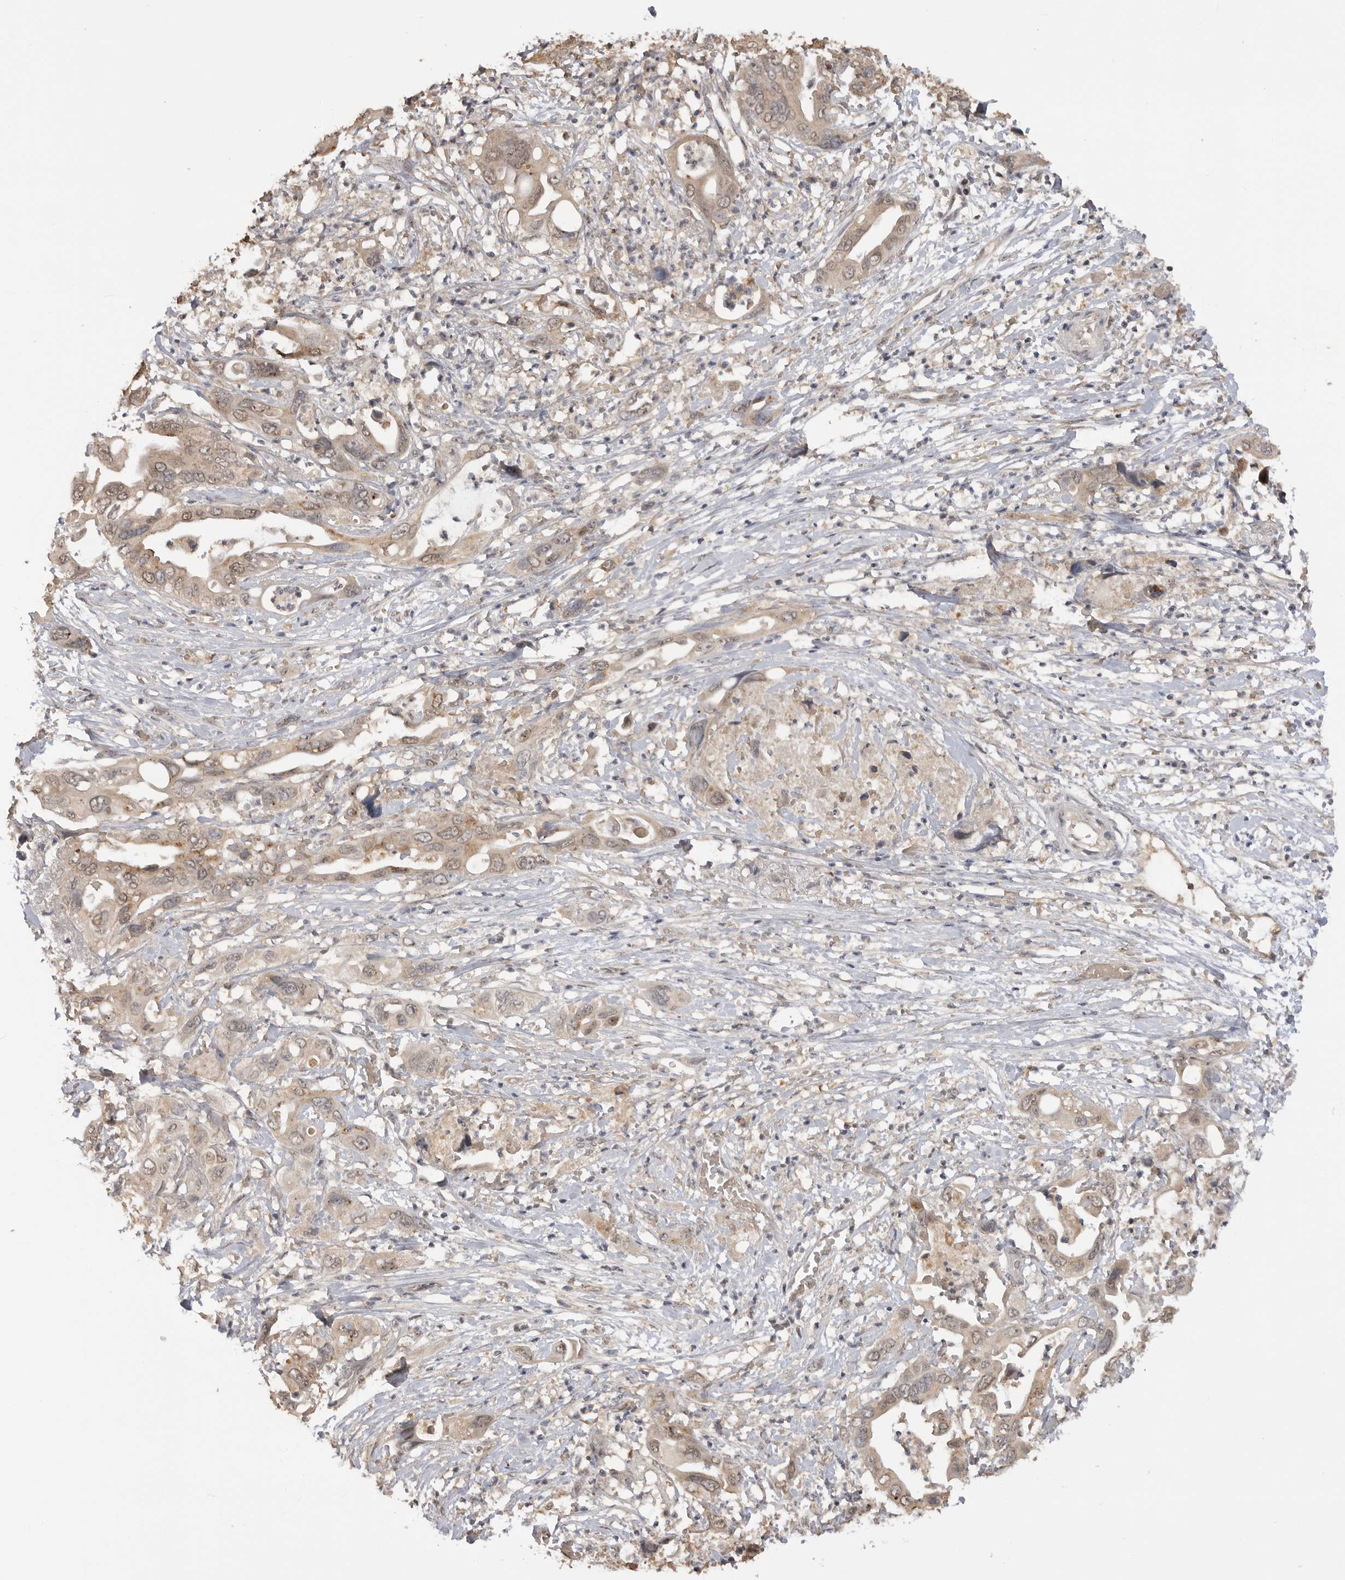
{"staining": {"intensity": "weak", "quantity": "25%-75%", "location": "cytoplasmic/membranous,nuclear"}, "tissue": "pancreatic cancer", "cell_type": "Tumor cells", "image_type": "cancer", "snomed": [{"axis": "morphology", "description": "Adenocarcinoma, NOS"}, {"axis": "topography", "description": "Pancreas"}], "caption": "An IHC histopathology image of neoplastic tissue is shown. Protein staining in brown highlights weak cytoplasmic/membranous and nuclear positivity in adenocarcinoma (pancreatic) within tumor cells.", "gene": "ASPSCR1", "patient": {"sex": "male", "age": 66}}